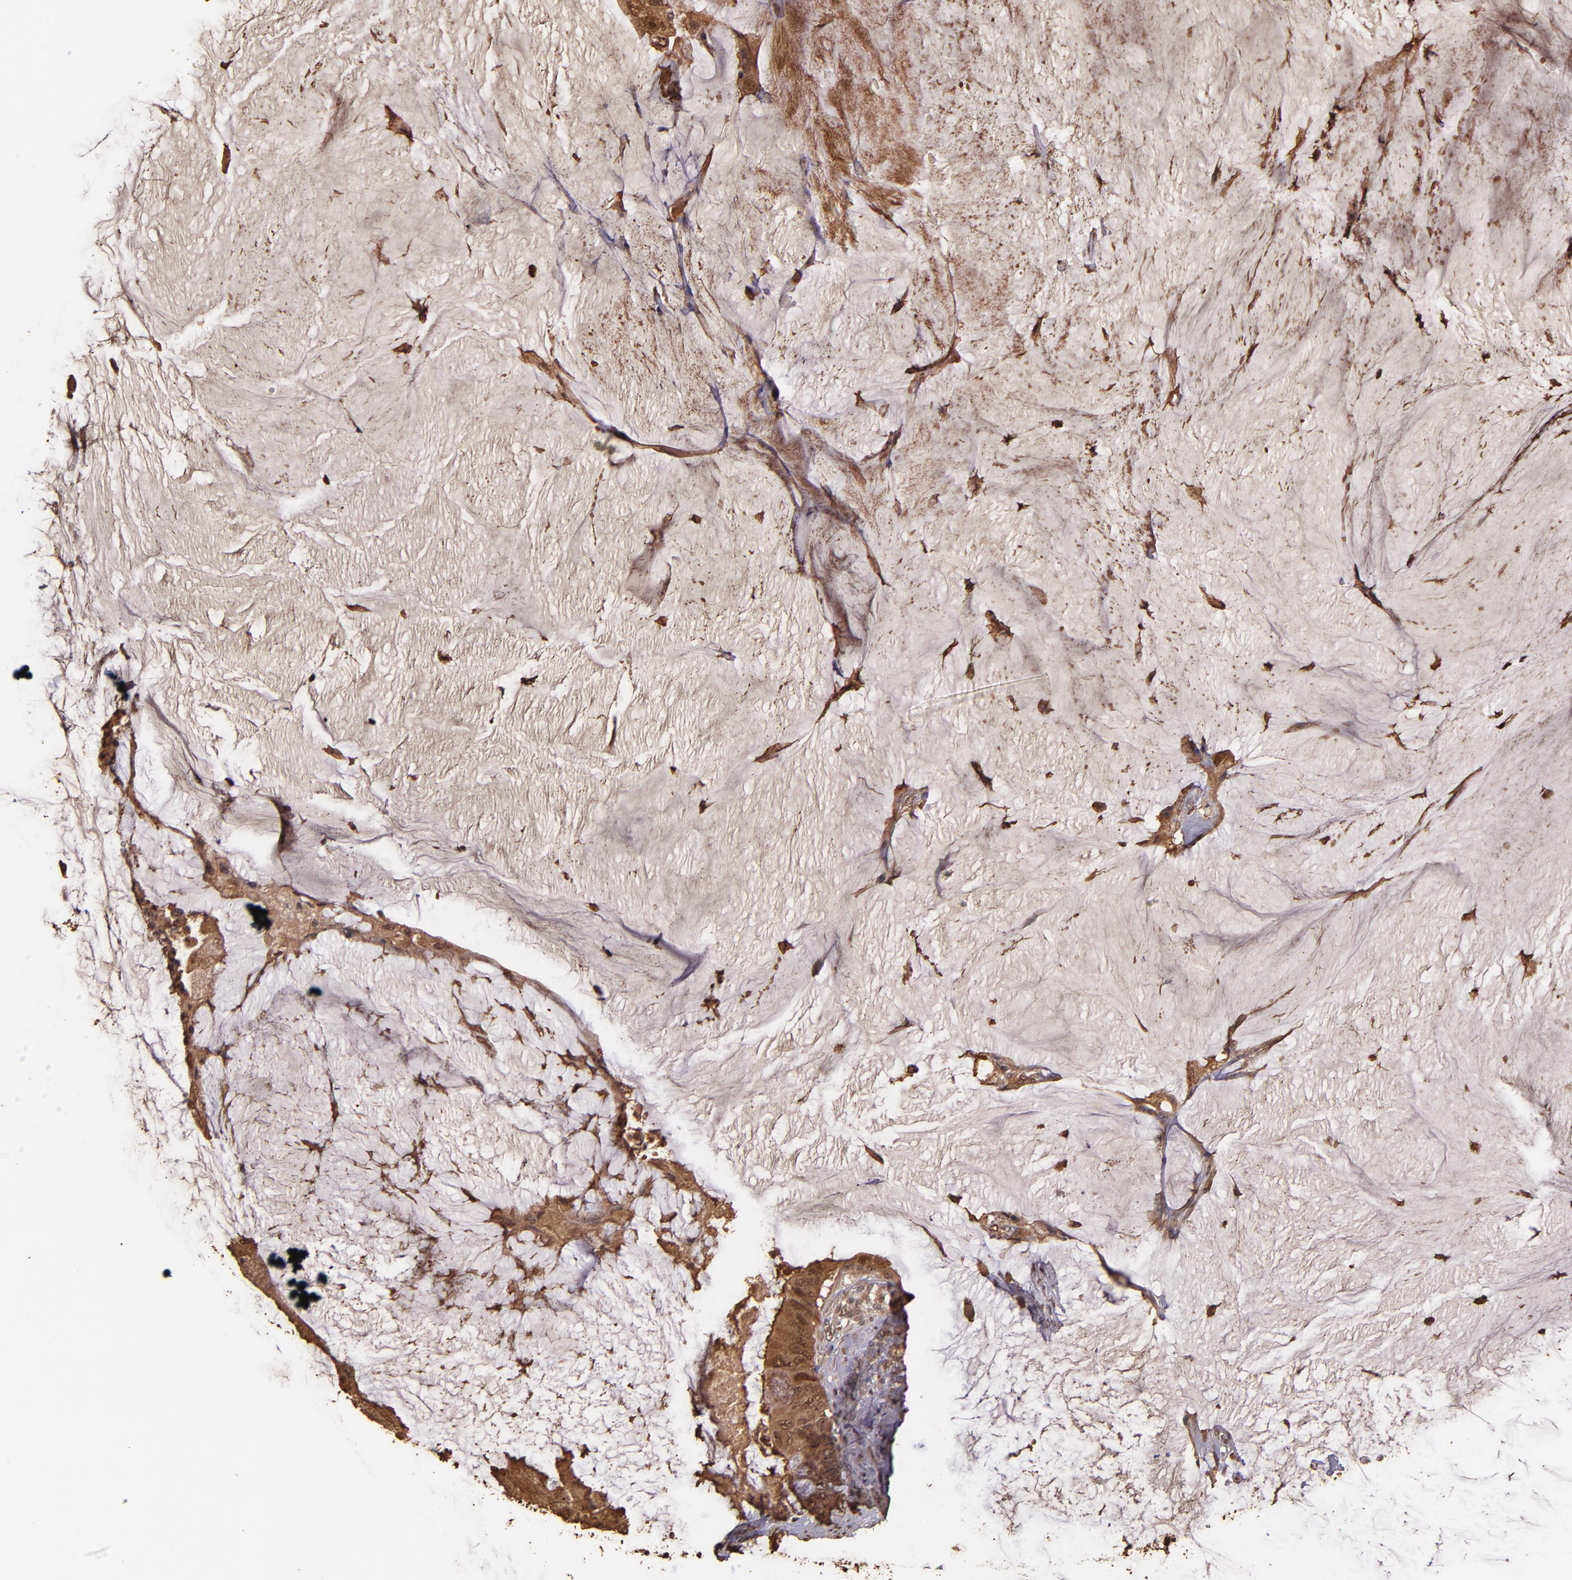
{"staining": {"intensity": "moderate", "quantity": ">75%", "location": "cytoplasmic/membranous,nuclear"}, "tissue": "colorectal cancer", "cell_type": "Tumor cells", "image_type": "cancer", "snomed": [{"axis": "morphology", "description": "Normal tissue, NOS"}, {"axis": "morphology", "description": "Adenocarcinoma, NOS"}, {"axis": "topography", "description": "Rectum"}, {"axis": "topography", "description": "Peripheral nerve tissue"}], "caption": "This photomicrograph reveals IHC staining of colorectal cancer (adenocarcinoma), with medium moderate cytoplasmic/membranous and nuclear positivity in approximately >75% of tumor cells.", "gene": "S100A6", "patient": {"sex": "female", "age": 77}}